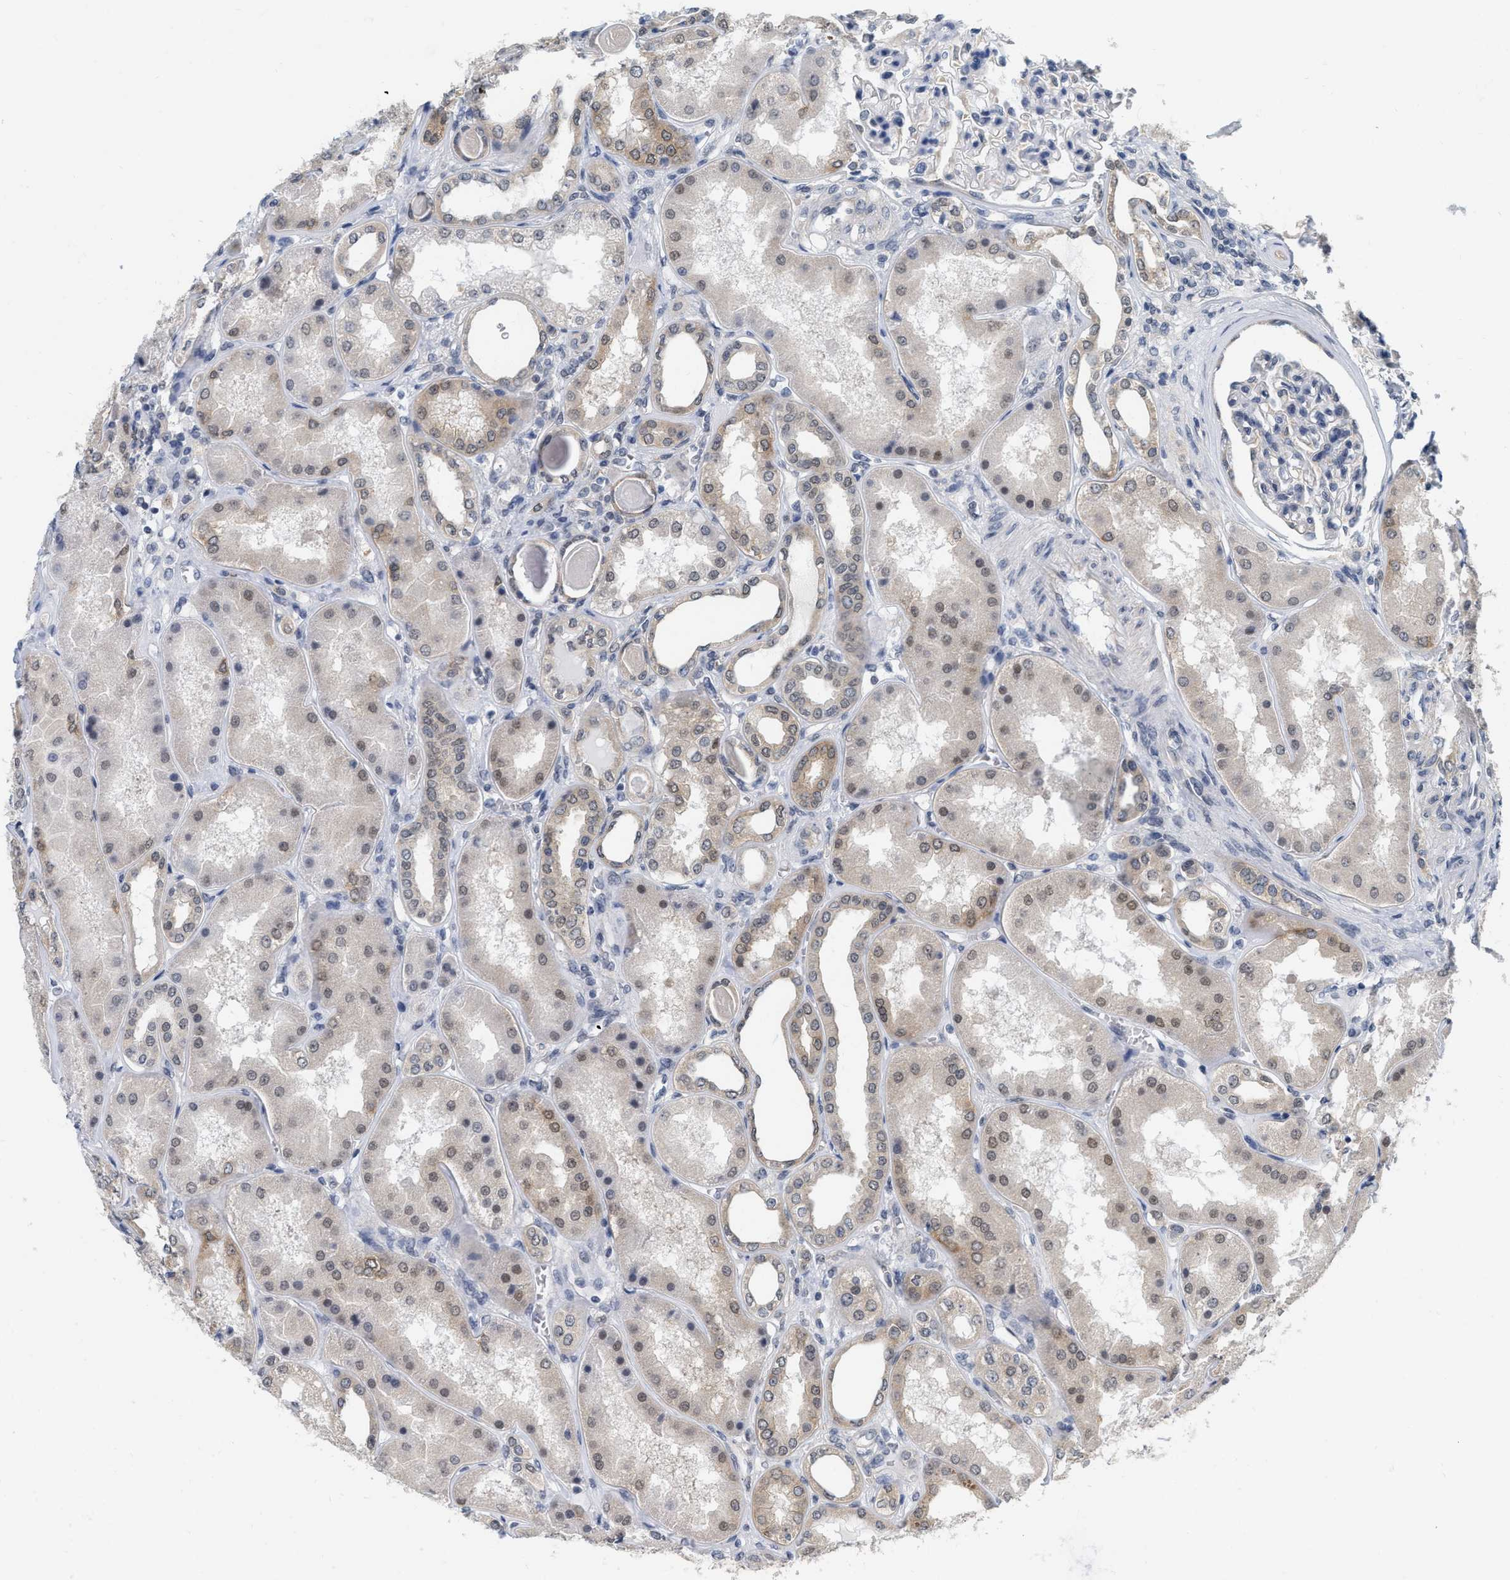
{"staining": {"intensity": "negative", "quantity": "none", "location": "none"}, "tissue": "kidney", "cell_type": "Cells in glomeruli", "image_type": "normal", "snomed": [{"axis": "morphology", "description": "Normal tissue, NOS"}, {"axis": "topography", "description": "Kidney"}], "caption": "Immunohistochemistry (IHC) image of benign kidney stained for a protein (brown), which demonstrates no positivity in cells in glomeruli.", "gene": "RUVBL1", "patient": {"sex": "female", "age": 56}}